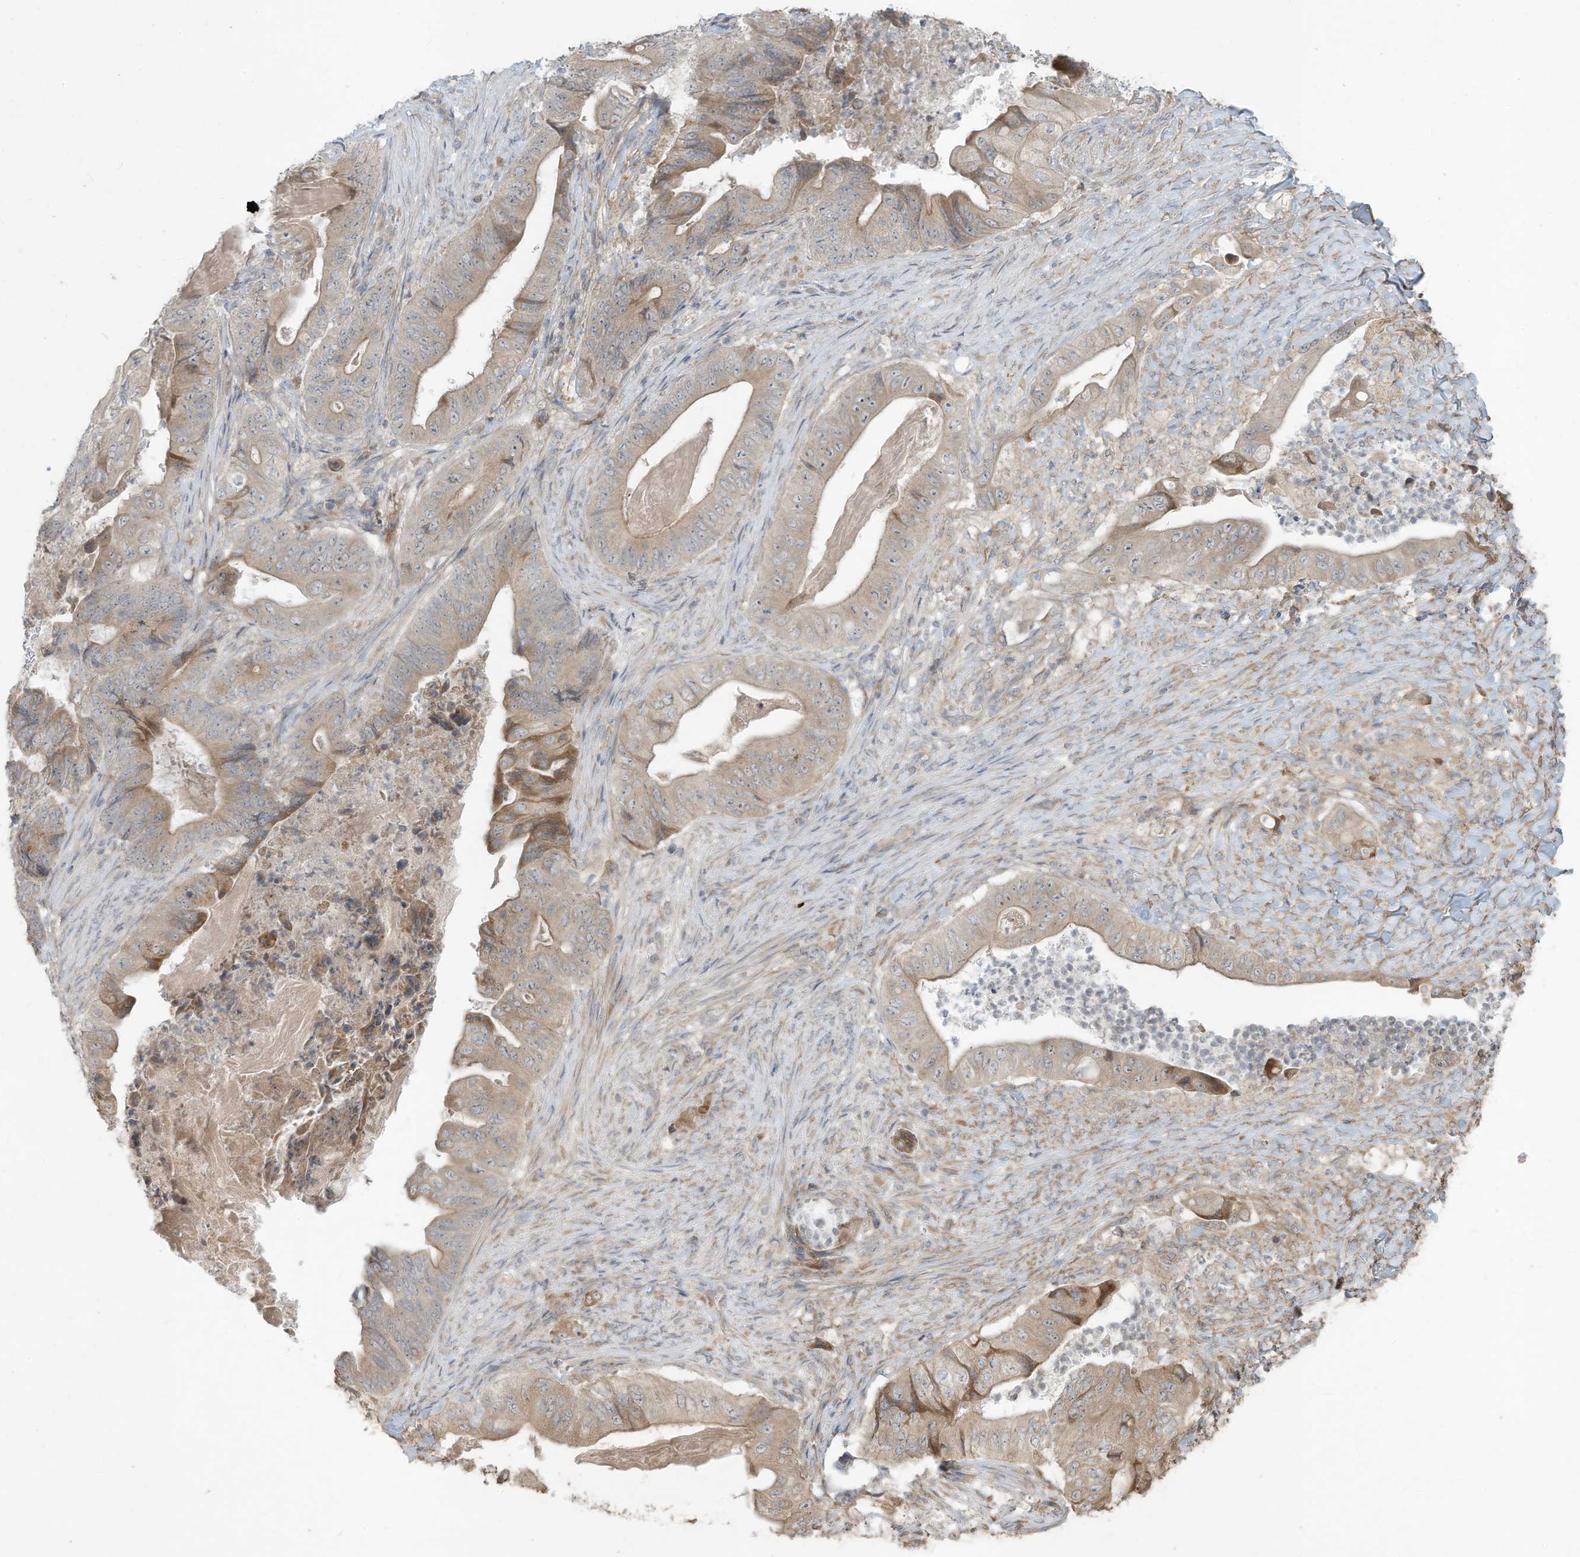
{"staining": {"intensity": "weak", "quantity": ">75%", "location": "cytoplasmic/membranous"}, "tissue": "stomach cancer", "cell_type": "Tumor cells", "image_type": "cancer", "snomed": [{"axis": "morphology", "description": "Adenocarcinoma, NOS"}, {"axis": "topography", "description": "Stomach"}], "caption": "A micrograph of human stomach cancer (adenocarcinoma) stained for a protein displays weak cytoplasmic/membranous brown staining in tumor cells. The protein of interest is stained brown, and the nuclei are stained in blue (DAB (3,3'-diaminobenzidine) IHC with brightfield microscopy, high magnification).", "gene": "MAGIX", "patient": {"sex": "female", "age": 73}}